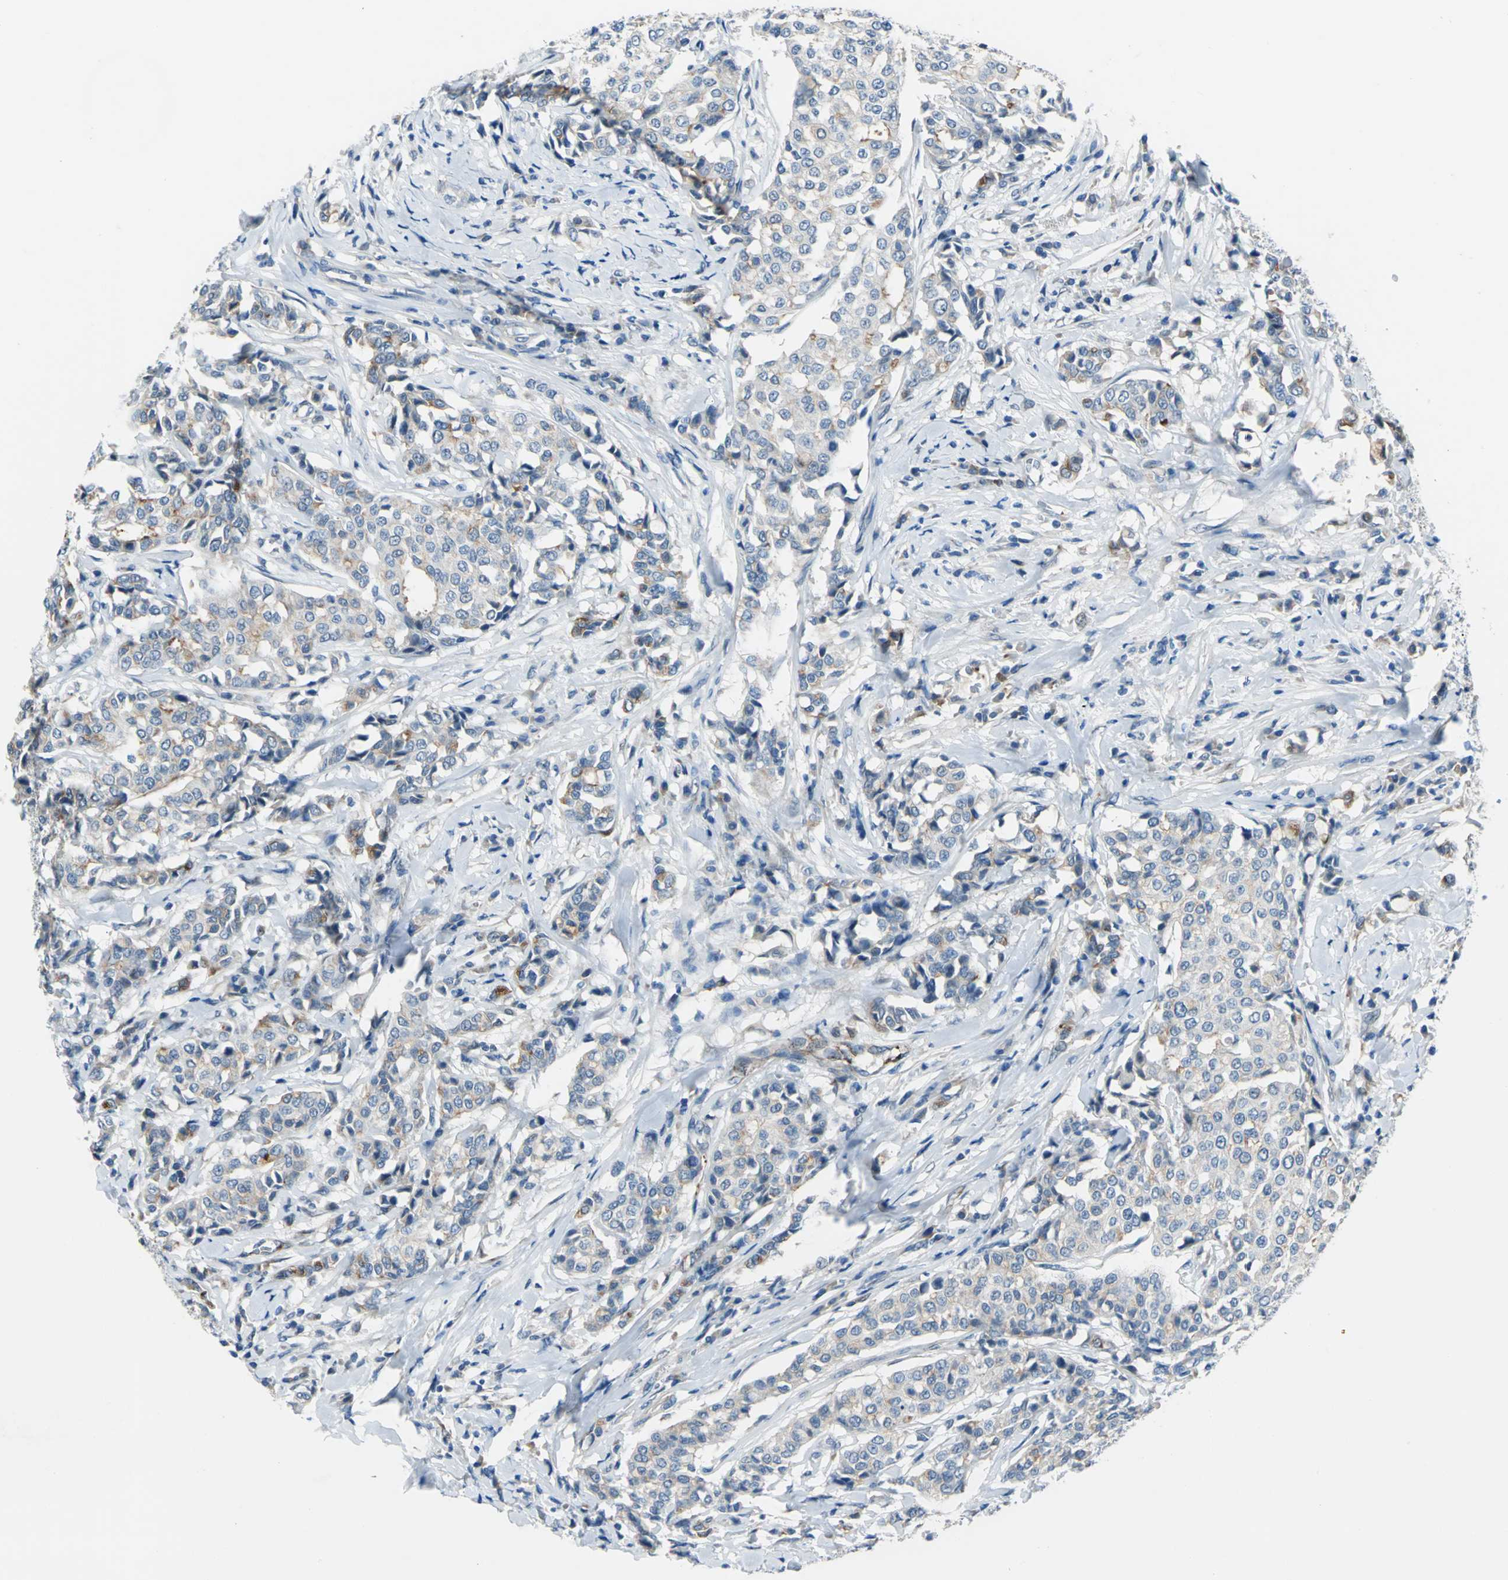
{"staining": {"intensity": "moderate", "quantity": "<25%", "location": "cytoplasmic/membranous"}, "tissue": "breast cancer", "cell_type": "Tumor cells", "image_type": "cancer", "snomed": [{"axis": "morphology", "description": "Duct carcinoma"}, {"axis": "topography", "description": "Breast"}], "caption": "This histopathology image reveals immunohistochemistry (IHC) staining of human breast intraductal carcinoma, with low moderate cytoplasmic/membranous positivity in approximately <25% of tumor cells.", "gene": "SELP", "patient": {"sex": "female", "age": 27}}